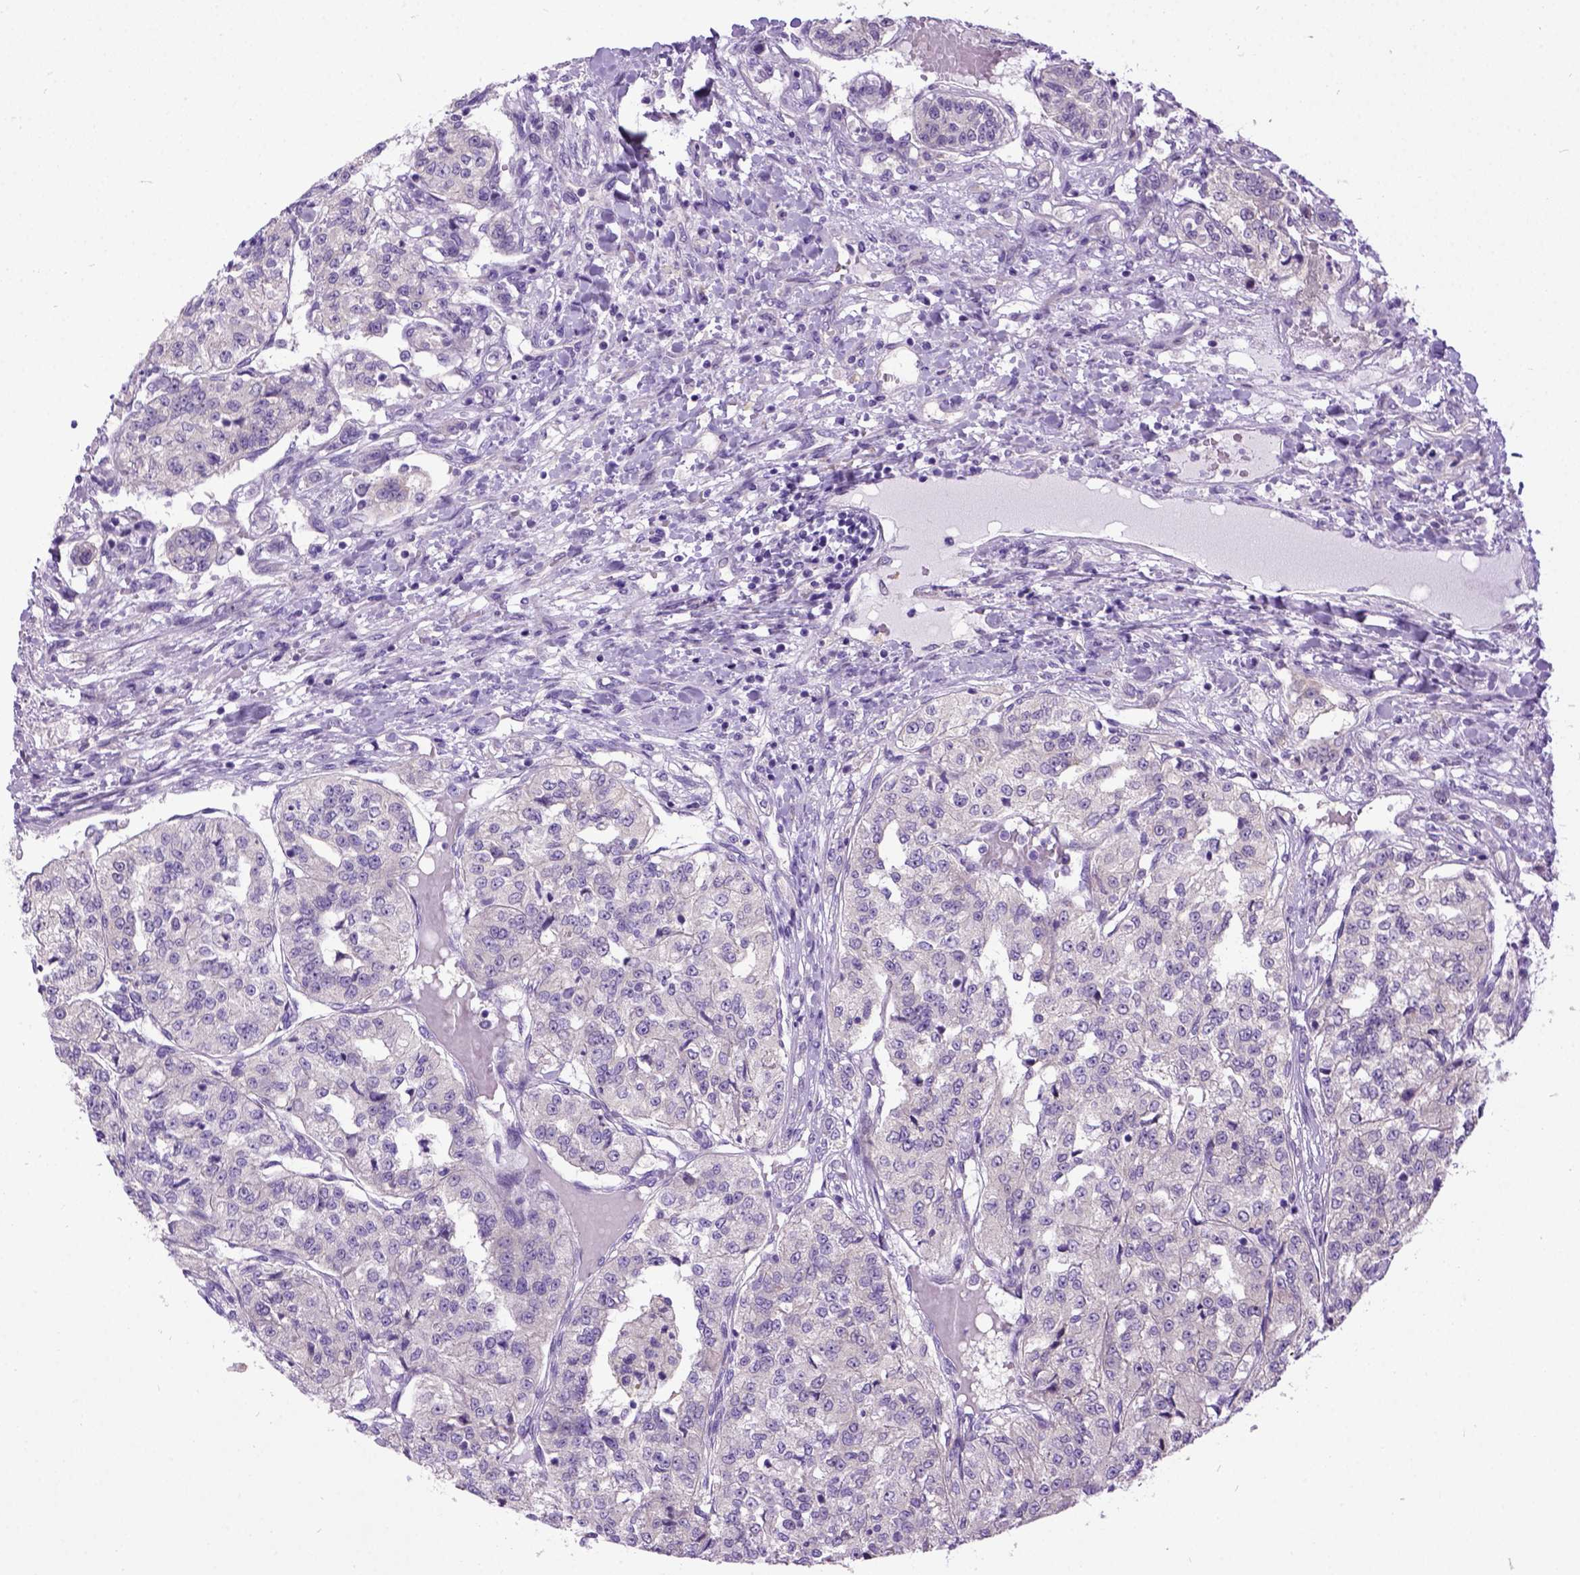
{"staining": {"intensity": "weak", "quantity": "<25%", "location": "cytoplasmic/membranous"}, "tissue": "renal cancer", "cell_type": "Tumor cells", "image_type": "cancer", "snomed": [{"axis": "morphology", "description": "Adenocarcinoma, NOS"}, {"axis": "topography", "description": "Kidney"}], "caption": "Immunohistochemistry (IHC) of adenocarcinoma (renal) demonstrates no staining in tumor cells.", "gene": "NEK5", "patient": {"sex": "female", "age": 63}}